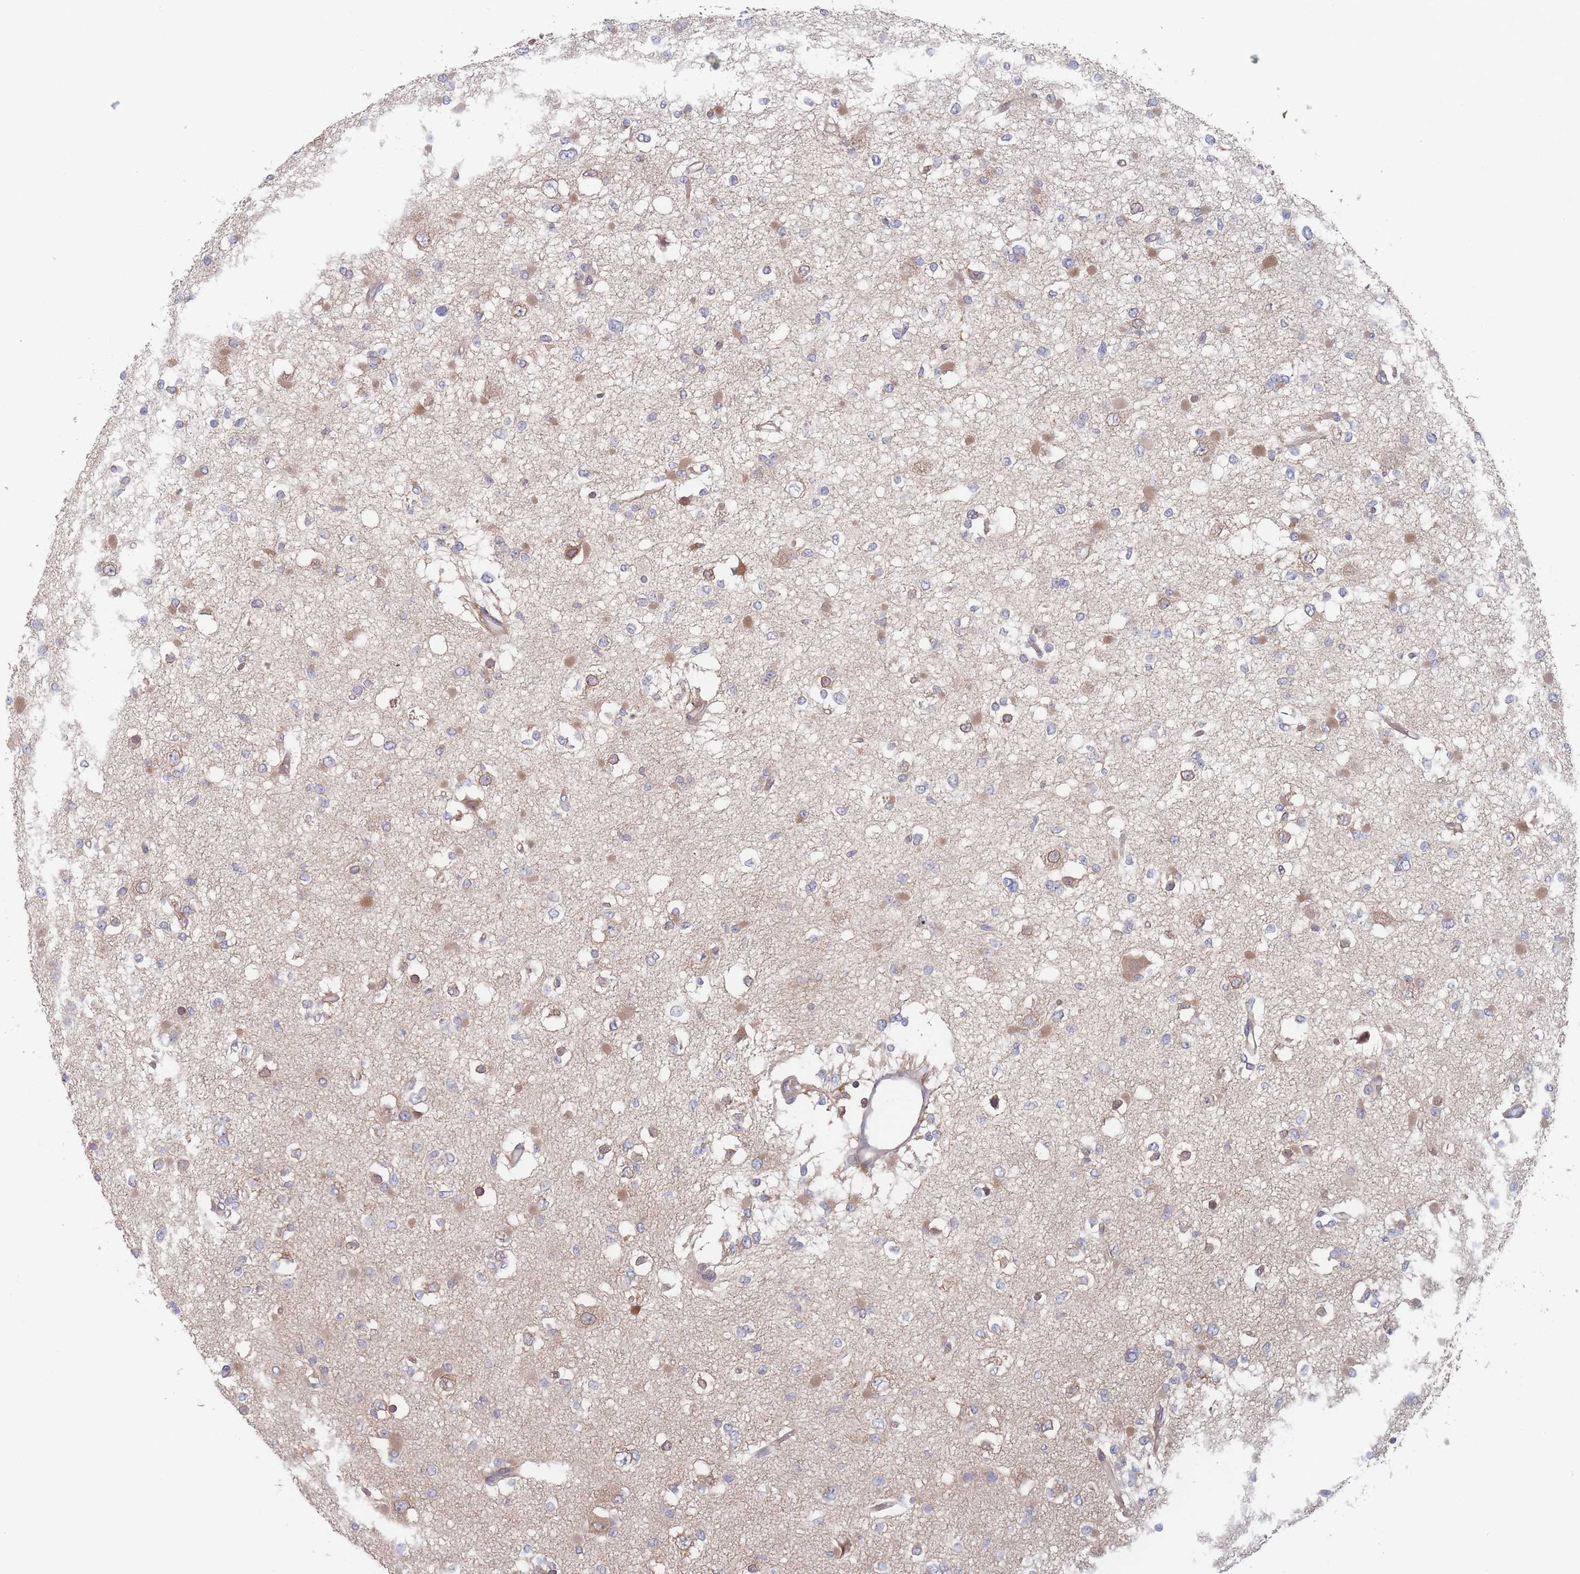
{"staining": {"intensity": "moderate", "quantity": "<25%", "location": "cytoplasmic/membranous"}, "tissue": "glioma", "cell_type": "Tumor cells", "image_type": "cancer", "snomed": [{"axis": "morphology", "description": "Glioma, malignant, Low grade"}, {"axis": "topography", "description": "Brain"}], "caption": "Malignant glioma (low-grade) tissue reveals moderate cytoplasmic/membranous expression in about <25% of tumor cells, visualized by immunohistochemistry.", "gene": "EFCC1", "patient": {"sex": "female", "age": 22}}